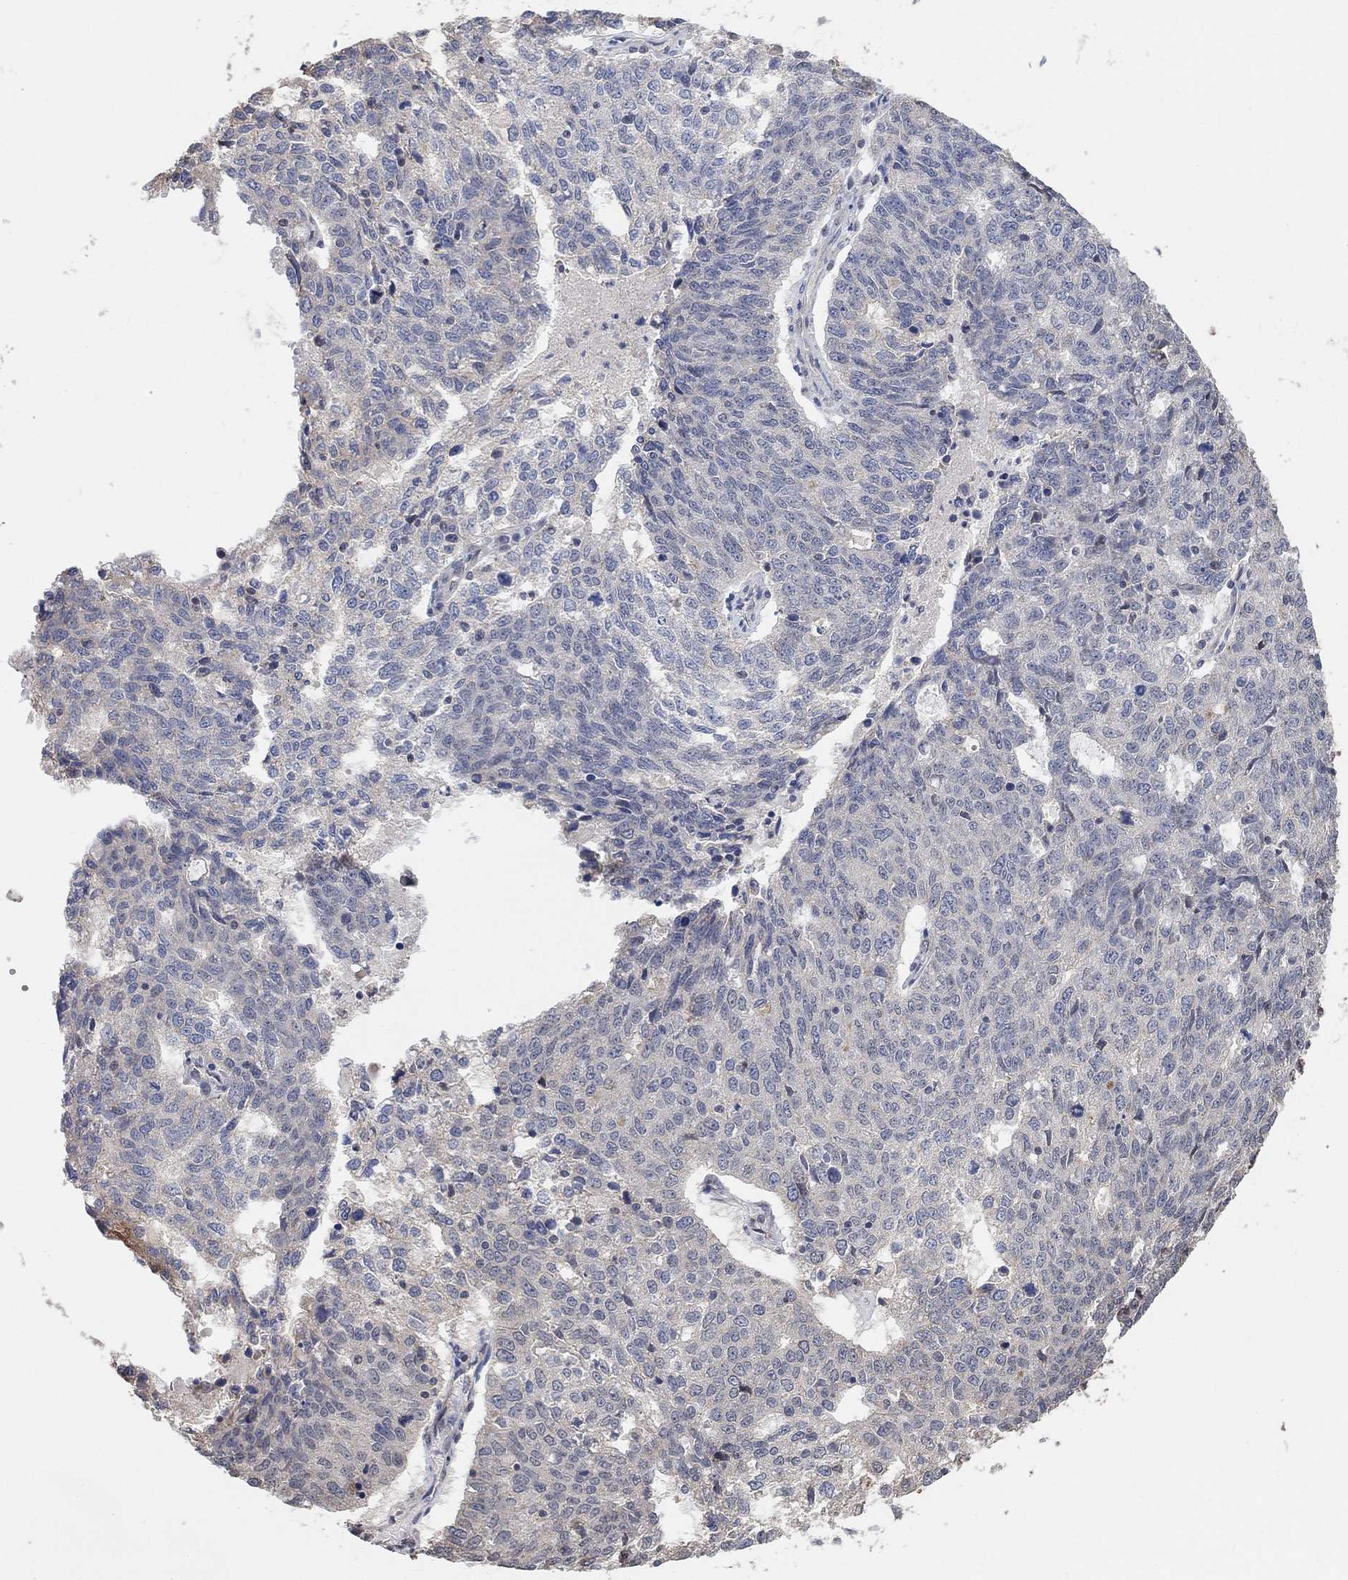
{"staining": {"intensity": "negative", "quantity": "none", "location": "none"}, "tissue": "ovarian cancer", "cell_type": "Tumor cells", "image_type": "cancer", "snomed": [{"axis": "morphology", "description": "Cystadenocarcinoma, serous, NOS"}, {"axis": "topography", "description": "Ovary"}], "caption": "Histopathology image shows no significant protein staining in tumor cells of serous cystadenocarcinoma (ovarian).", "gene": "UNC5B", "patient": {"sex": "female", "age": 71}}